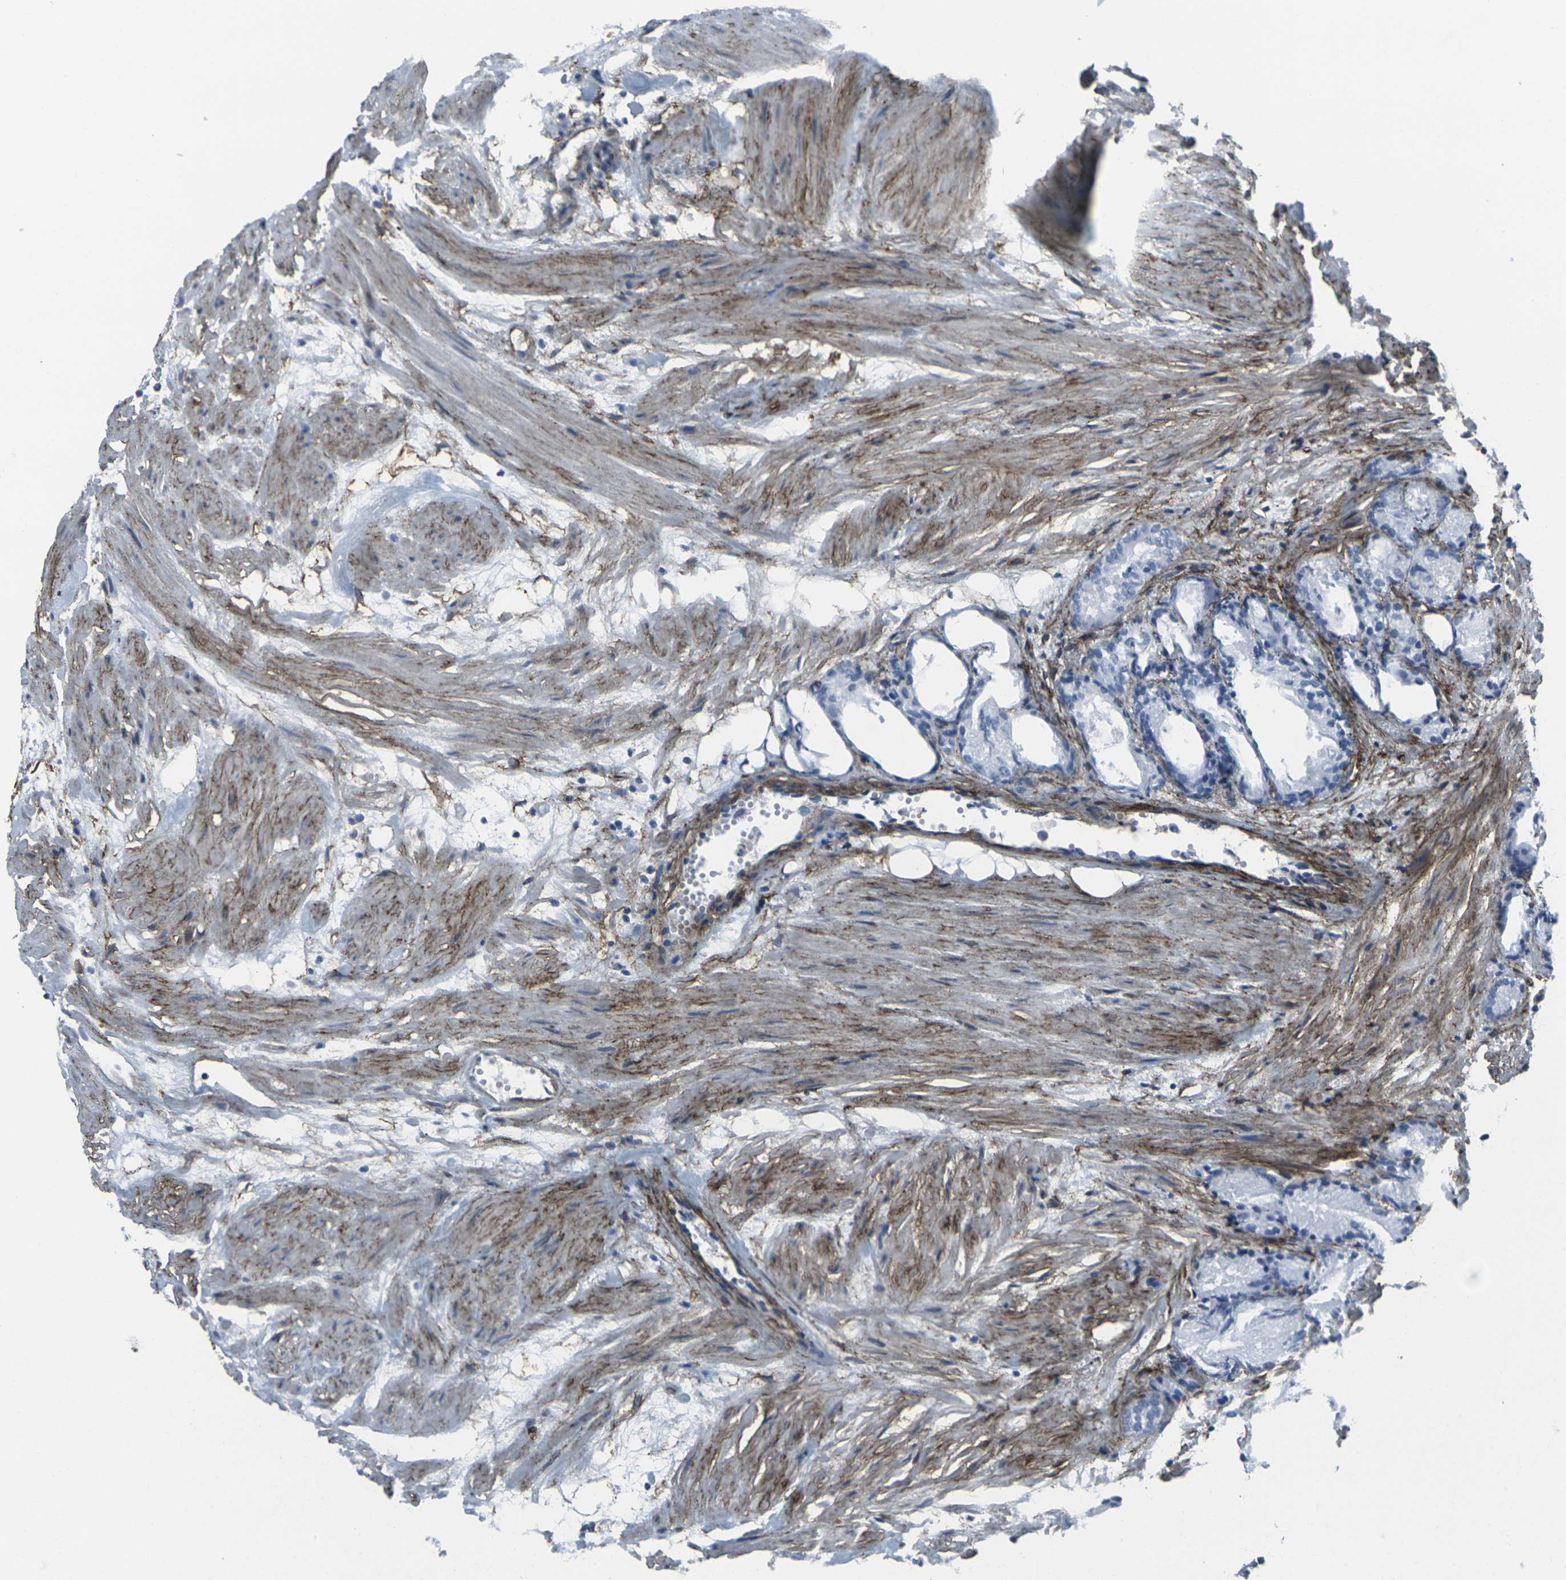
{"staining": {"intensity": "negative", "quantity": "none", "location": "none"}, "tissue": "prostate cancer", "cell_type": "Tumor cells", "image_type": "cancer", "snomed": [{"axis": "morphology", "description": "Adenocarcinoma, Low grade"}, {"axis": "topography", "description": "Prostate"}], "caption": "High power microscopy photomicrograph of an IHC image of prostate cancer (adenocarcinoma (low-grade)), revealing no significant expression in tumor cells. (Immunohistochemistry, brightfield microscopy, high magnification).", "gene": "CDH11", "patient": {"sex": "male", "age": 72}}